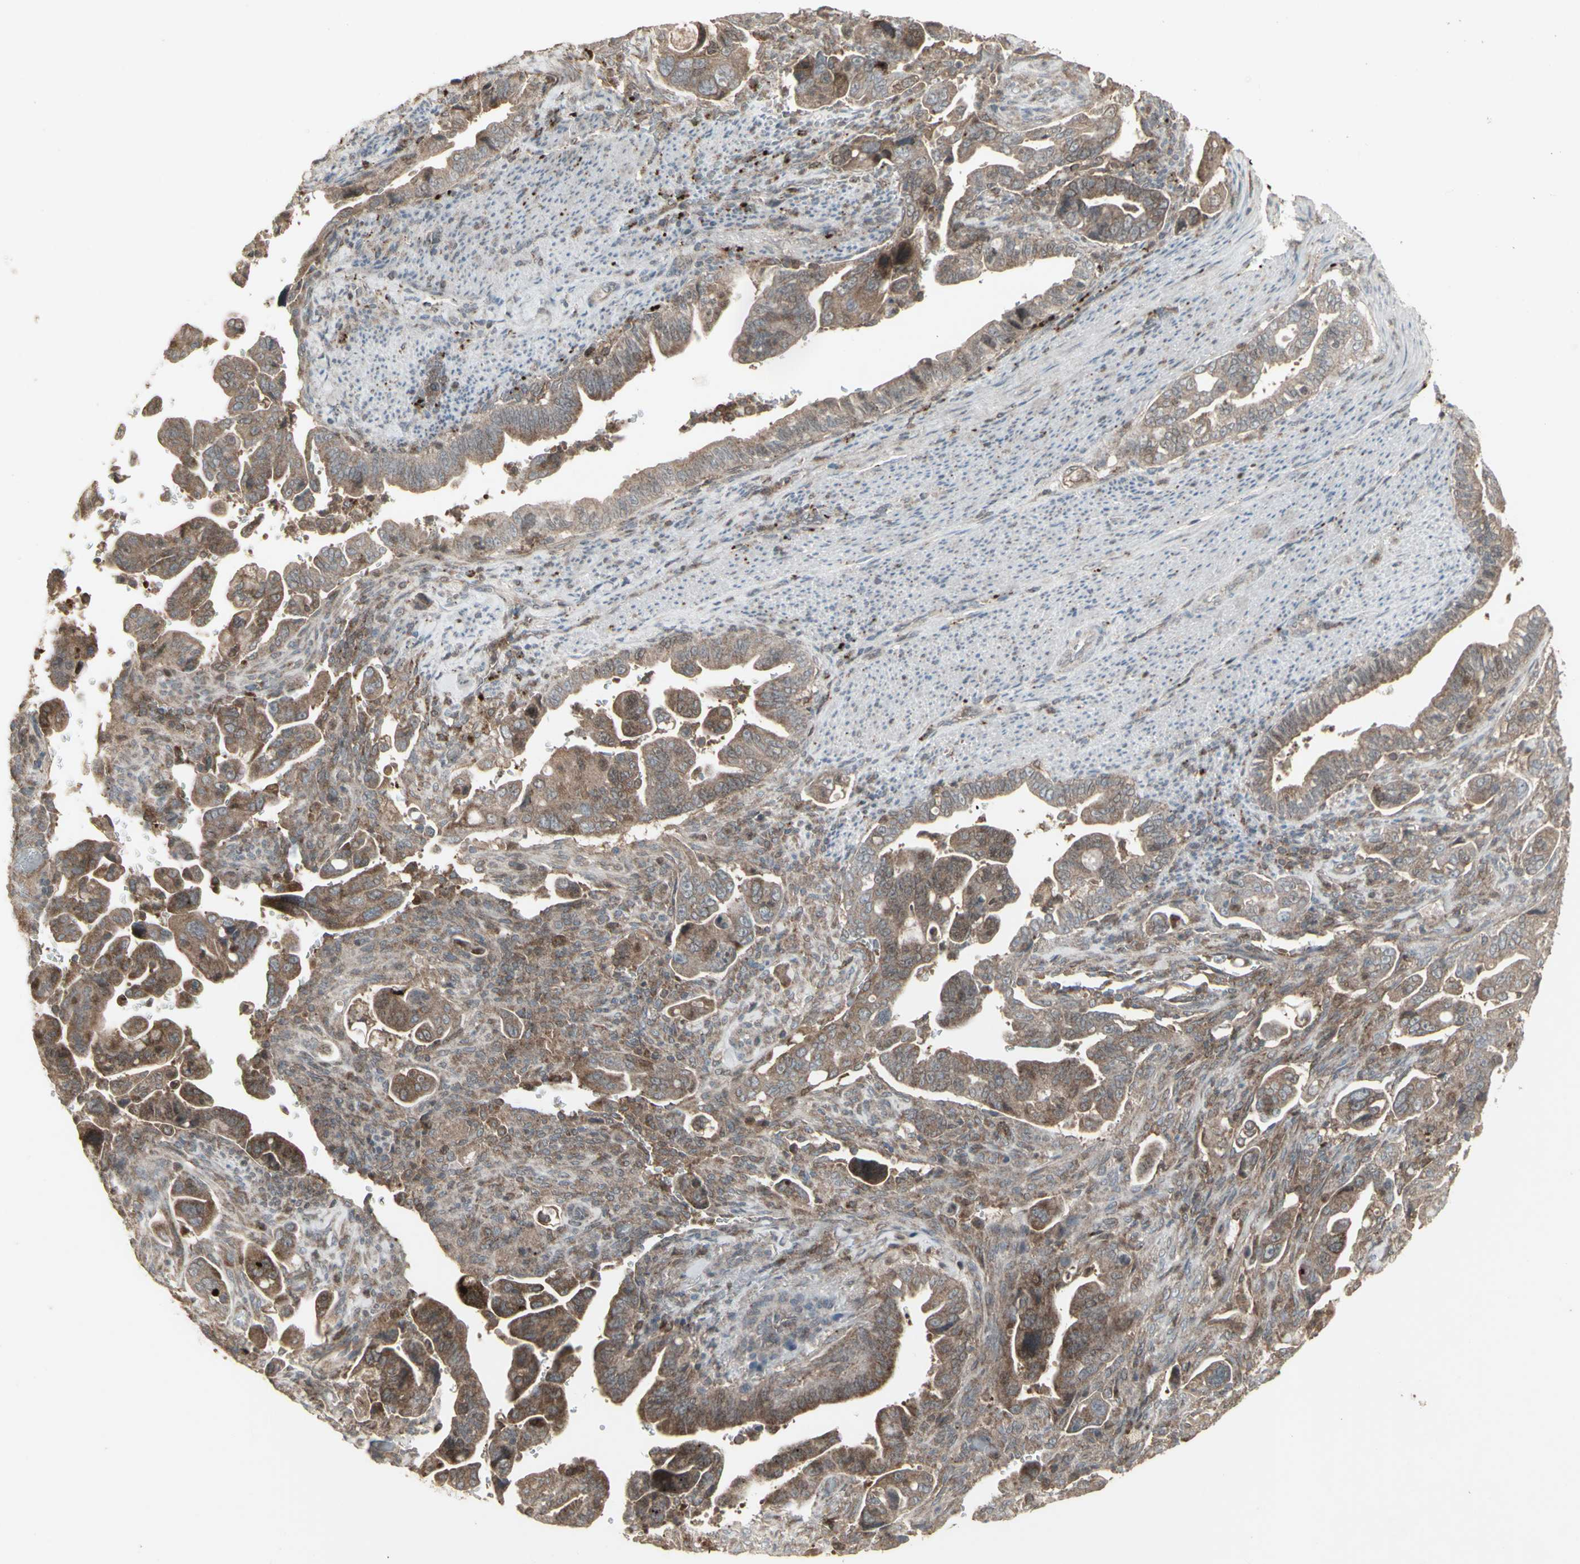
{"staining": {"intensity": "moderate", "quantity": ">75%", "location": "cytoplasmic/membranous"}, "tissue": "pancreatic cancer", "cell_type": "Tumor cells", "image_type": "cancer", "snomed": [{"axis": "morphology", "description": "Adenocarcinoma, NOS"}, {"axis": "topography", "description": "Pancreas"}], "caption": "Adenocarcinoma (pancreatic) stained with a protein marker displays moderate staining in tumor cells.", "gene": "RNASEL", "patient": {"sex": "male", "age": 70}}